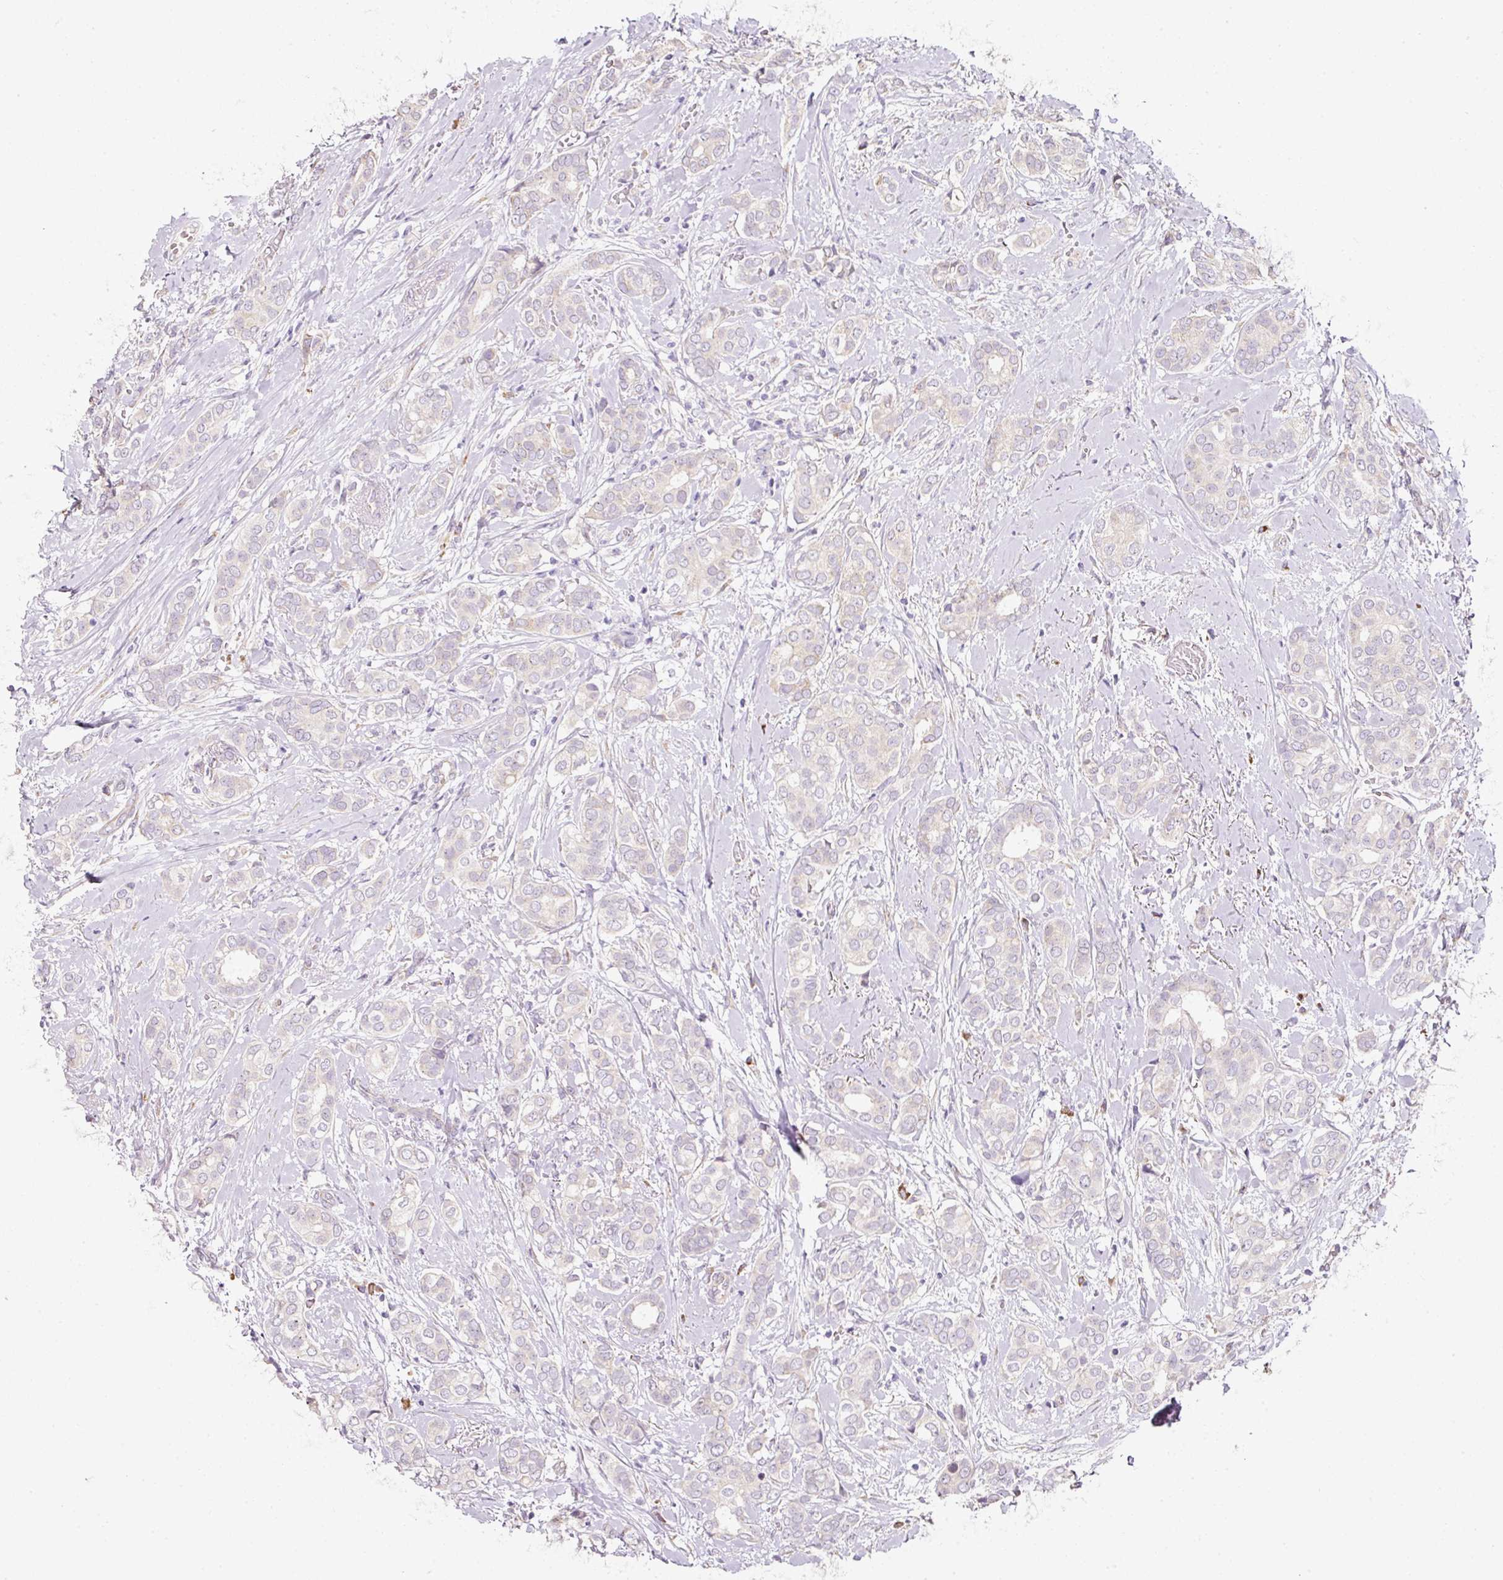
{"staining": {"intensity": "negative", "quantity": "none", "location": "none"}, "tissue": "breast cancer", "cell_type": "Tumor cells", "image_type": "cancer", "snomed": [{"axis": "morphology", "description": "Duct carcinoma"}, {"axis": "topography", "description": "Breast"}], "caption": "A histopathology image of breast cancer stained for a protein reveals no brown staining in tumor cells. (Immunohistochemistry (ihc), brightfield microscopy, high magnification).", "gene": "NBPF11", "patient": {"sex": "female", "age": 73}}